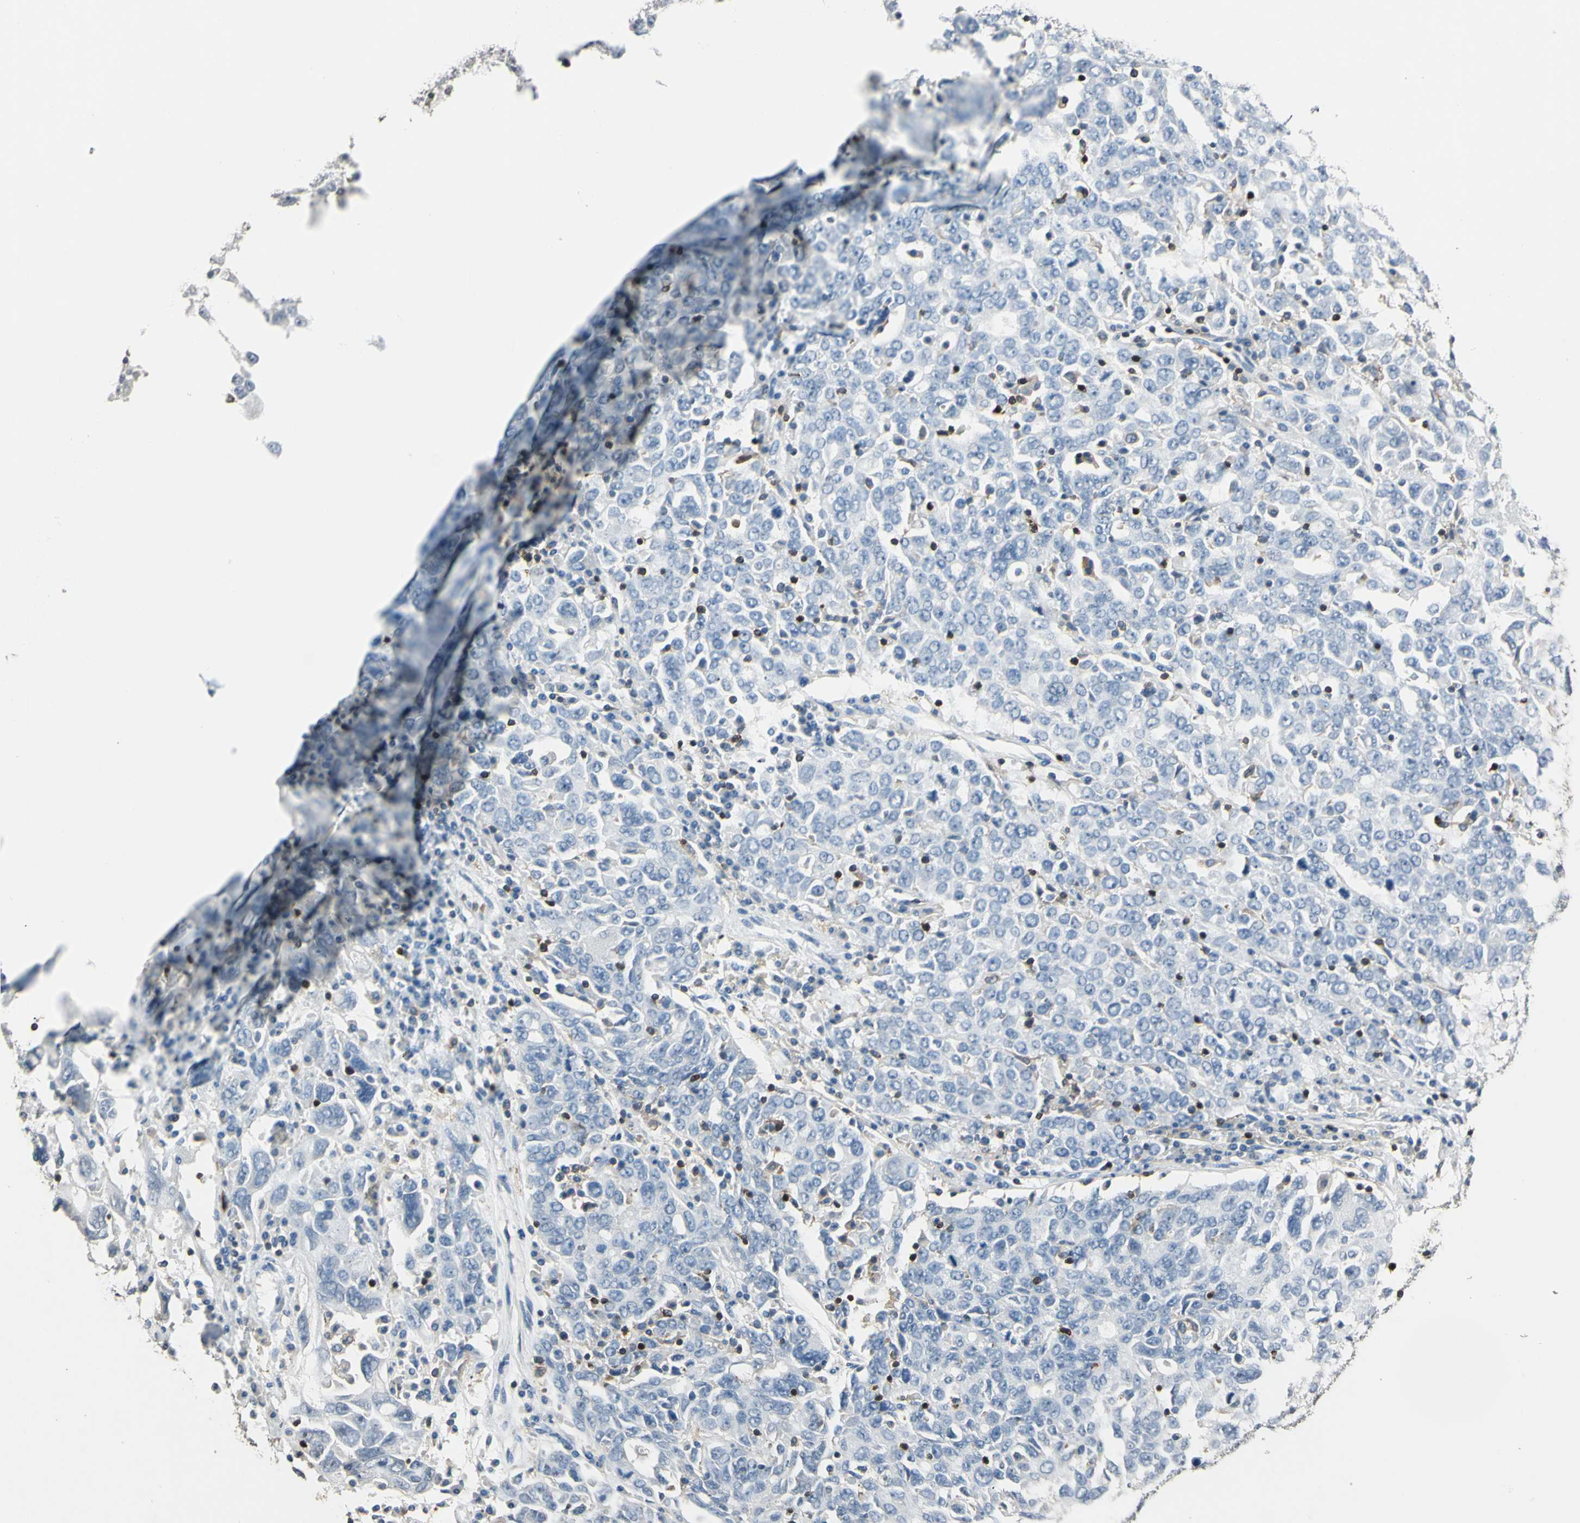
{"staining": {"intensity": "negative", "quantity": "none", "location": "none"}, "tissue": "ovarian cancer", "cell_type": "Tumor cells", "image_type": "cancer", "snomed": [{"axis": "morphology", "description": "Carcinoma, endometroid"}, {"axis": "topography", "description": "Ovary"}], "caption": "Immunohistochemistry (IHC) of human ovarian cancer (endometroid carcinoma) exhibits no expression in tumor cells.", "gene": "PSTPIP1", "patient": {"sex": "female", "age": 62}}